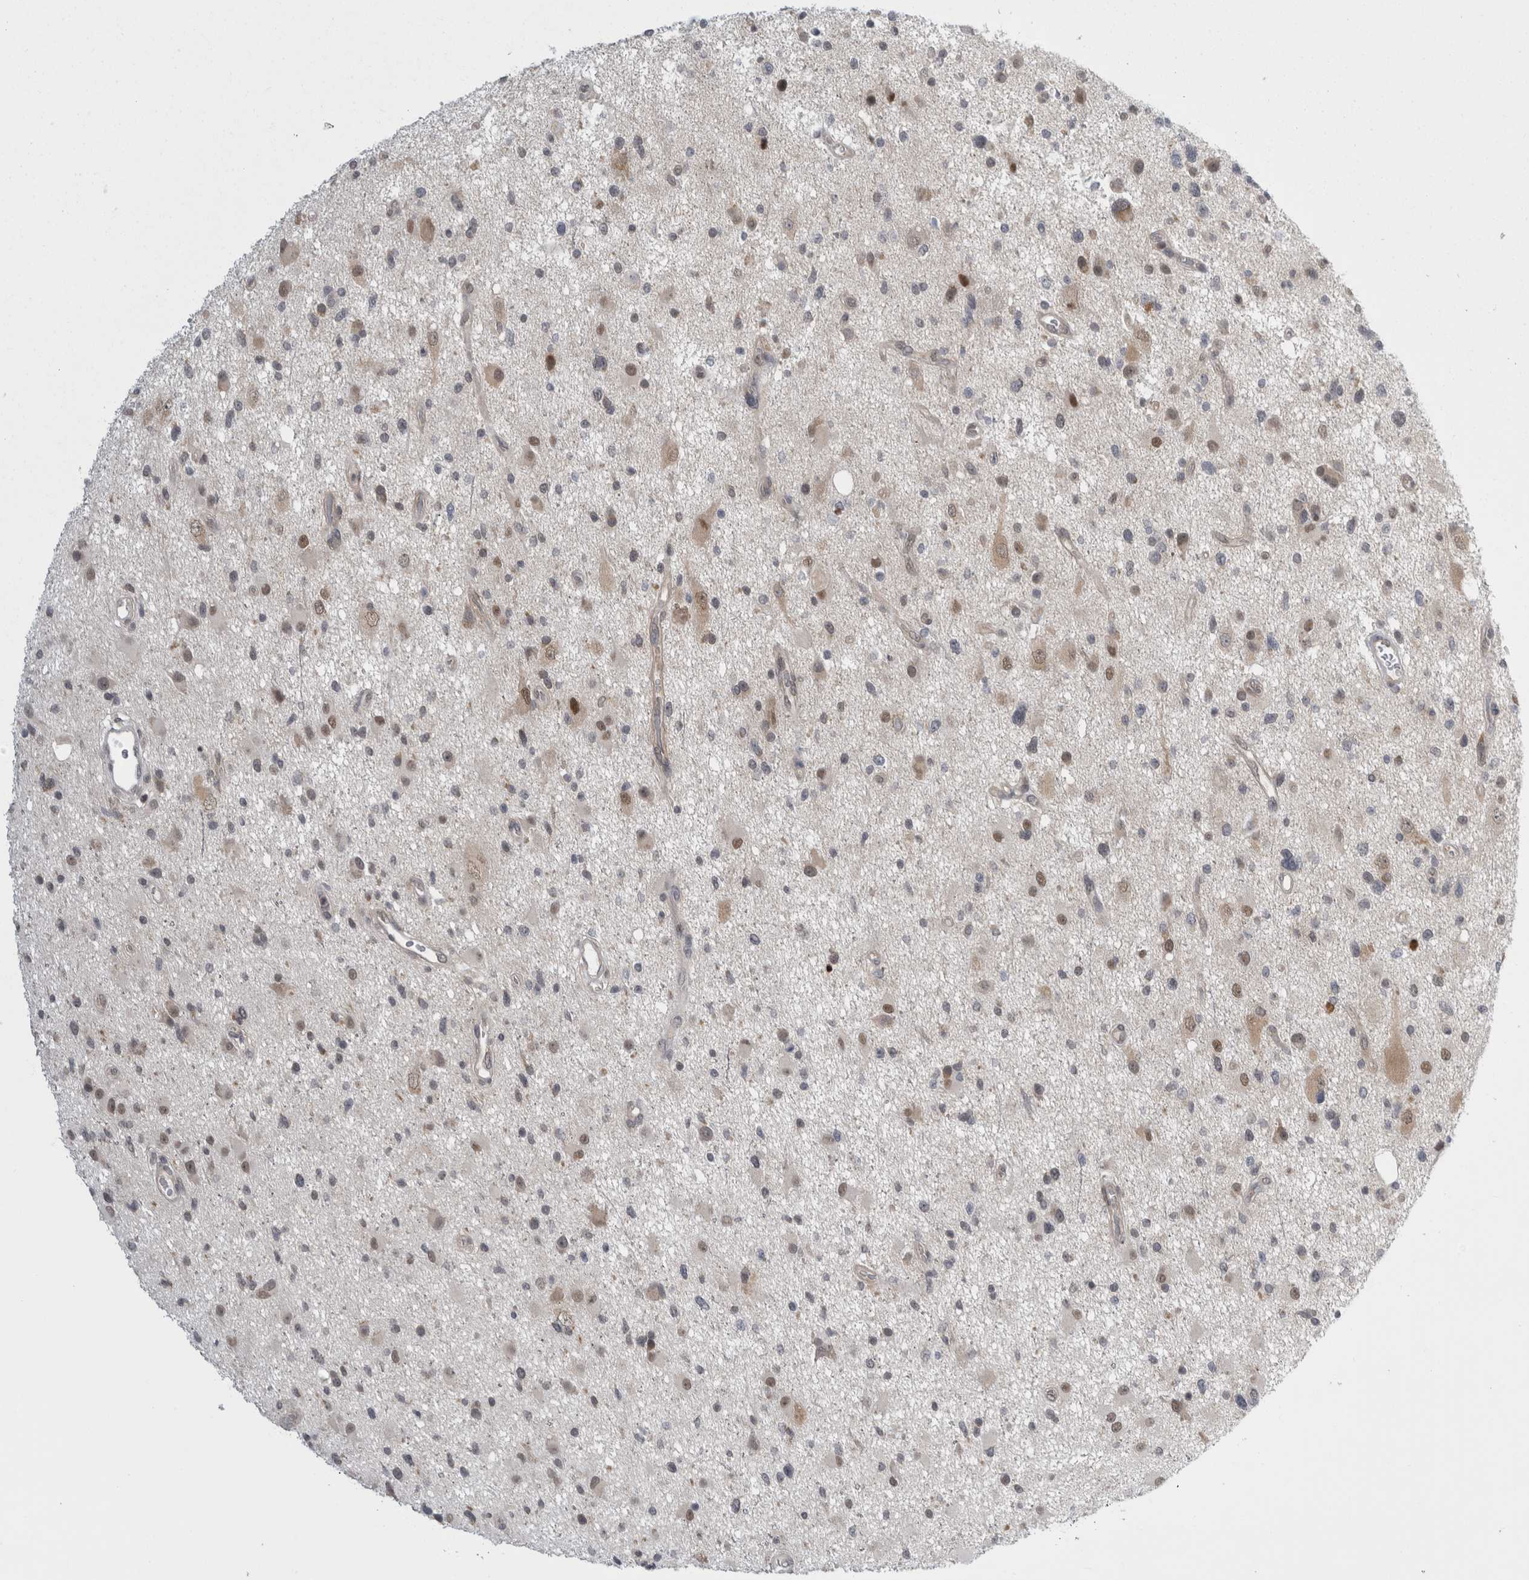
{"staining": {"intensity": "moderate", "quantity": "<25%", "location": "cytoplasmic/membranous,nuclear"}, "tissue": "glioma", "cell_type": "Tumor cells", "image_type": "cancer", "snomed": [{"axis": "morphology", "description": "Glioma, malignant, High grade"}, {"axis": "topography", "description": "Brain"}], "caption": "Immunohistochemistry (IHC) image of human malignant high-grade glioma stained for a protein (brown), which reveals low levels of moderate cytoplasmic/membranous and nuclear positivity in about <25% of tumor cells.", "gene": "PSMB2", "patient": {"sex": "male", "age": 33}}